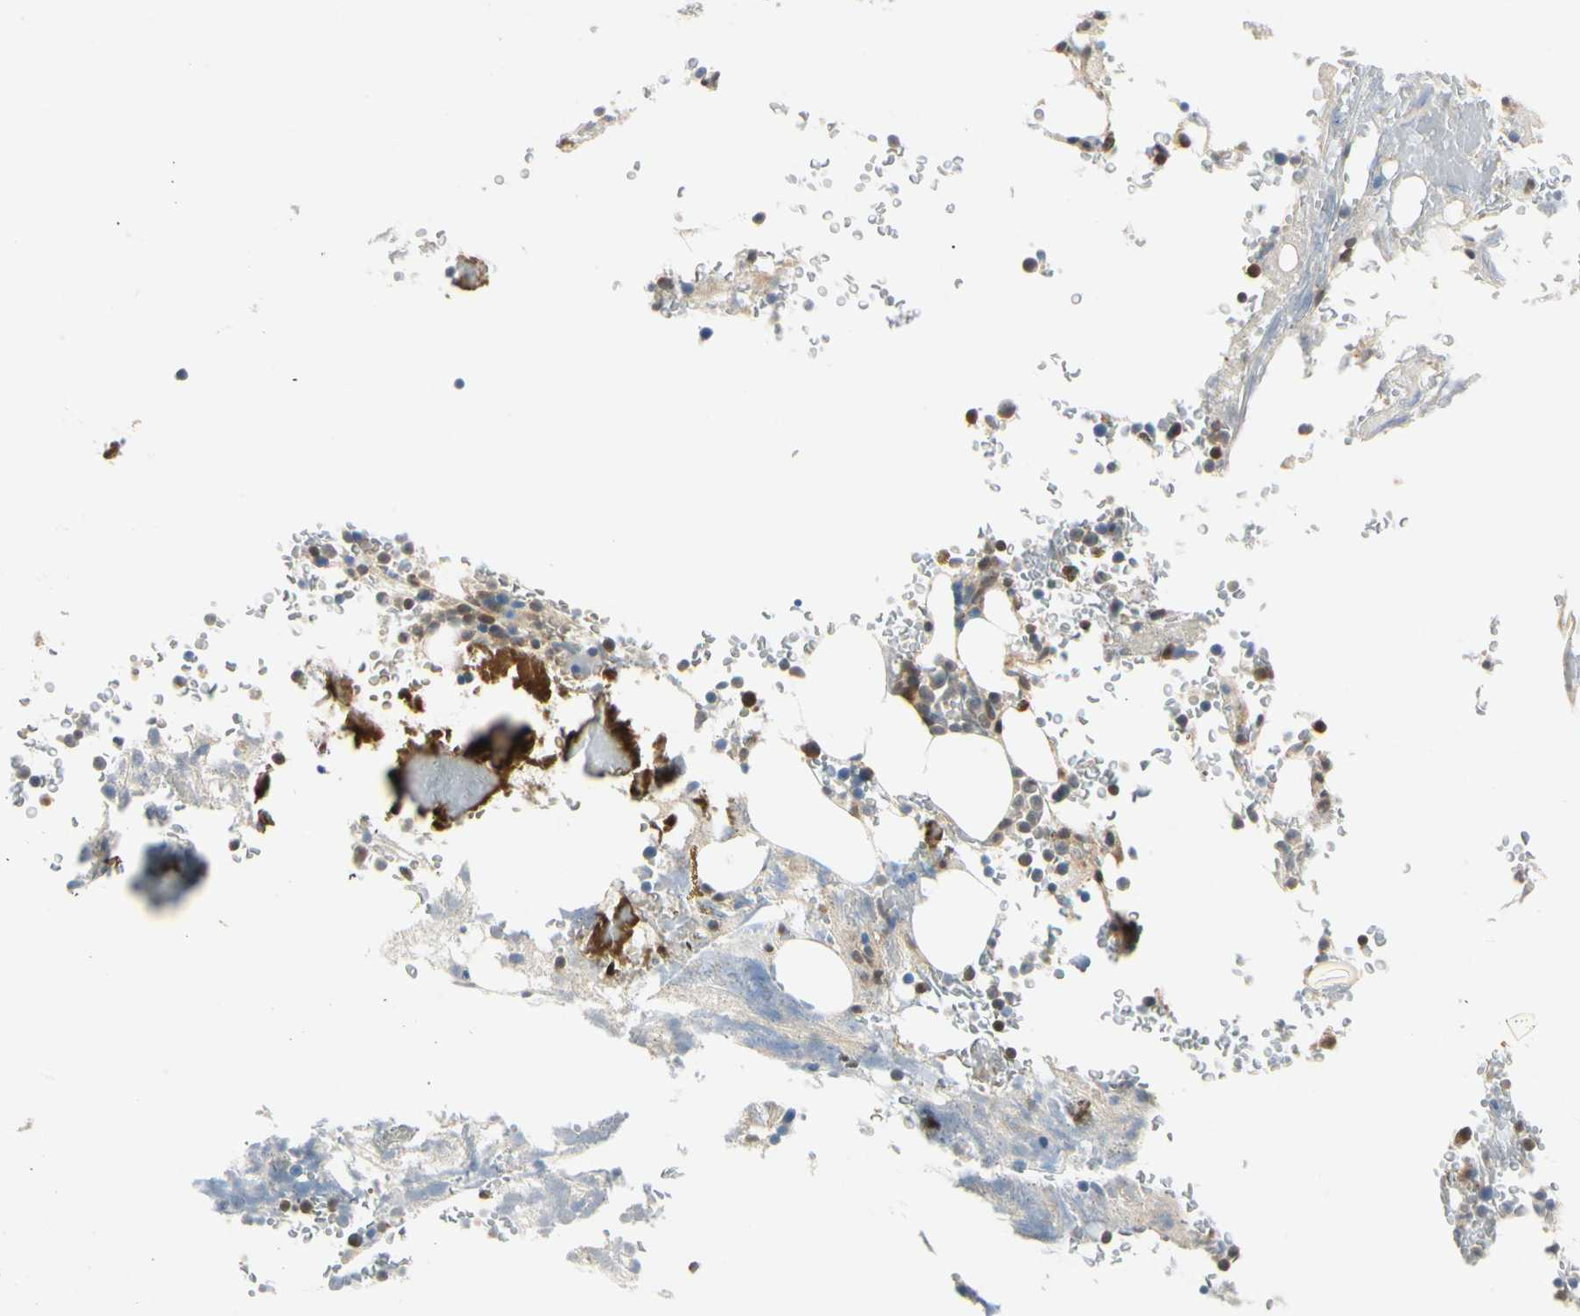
{"staining": {"intensity": "moderate", "quantity": "<25%", "location": "cytoplasmic/membranous,nuclear"}, "tissue": "bone marrow", "cell_type": "Hematopoietic cells", "image_type": "normal", "snomed": [{"axis": "morphology", "description": "Normal tissue, NOS"}, {"axis": "topography", "description": "Bone marrow"}], "caption": "This photomicrograph exhibits IHC staining of normal human bone marrow, with low moderate cytoplasmic/membranous,nuclear staining in approximately <25% of hematopoietic cells.", "gene": "UBE2Z", "patient": {"sex": "female", "age": 73}}